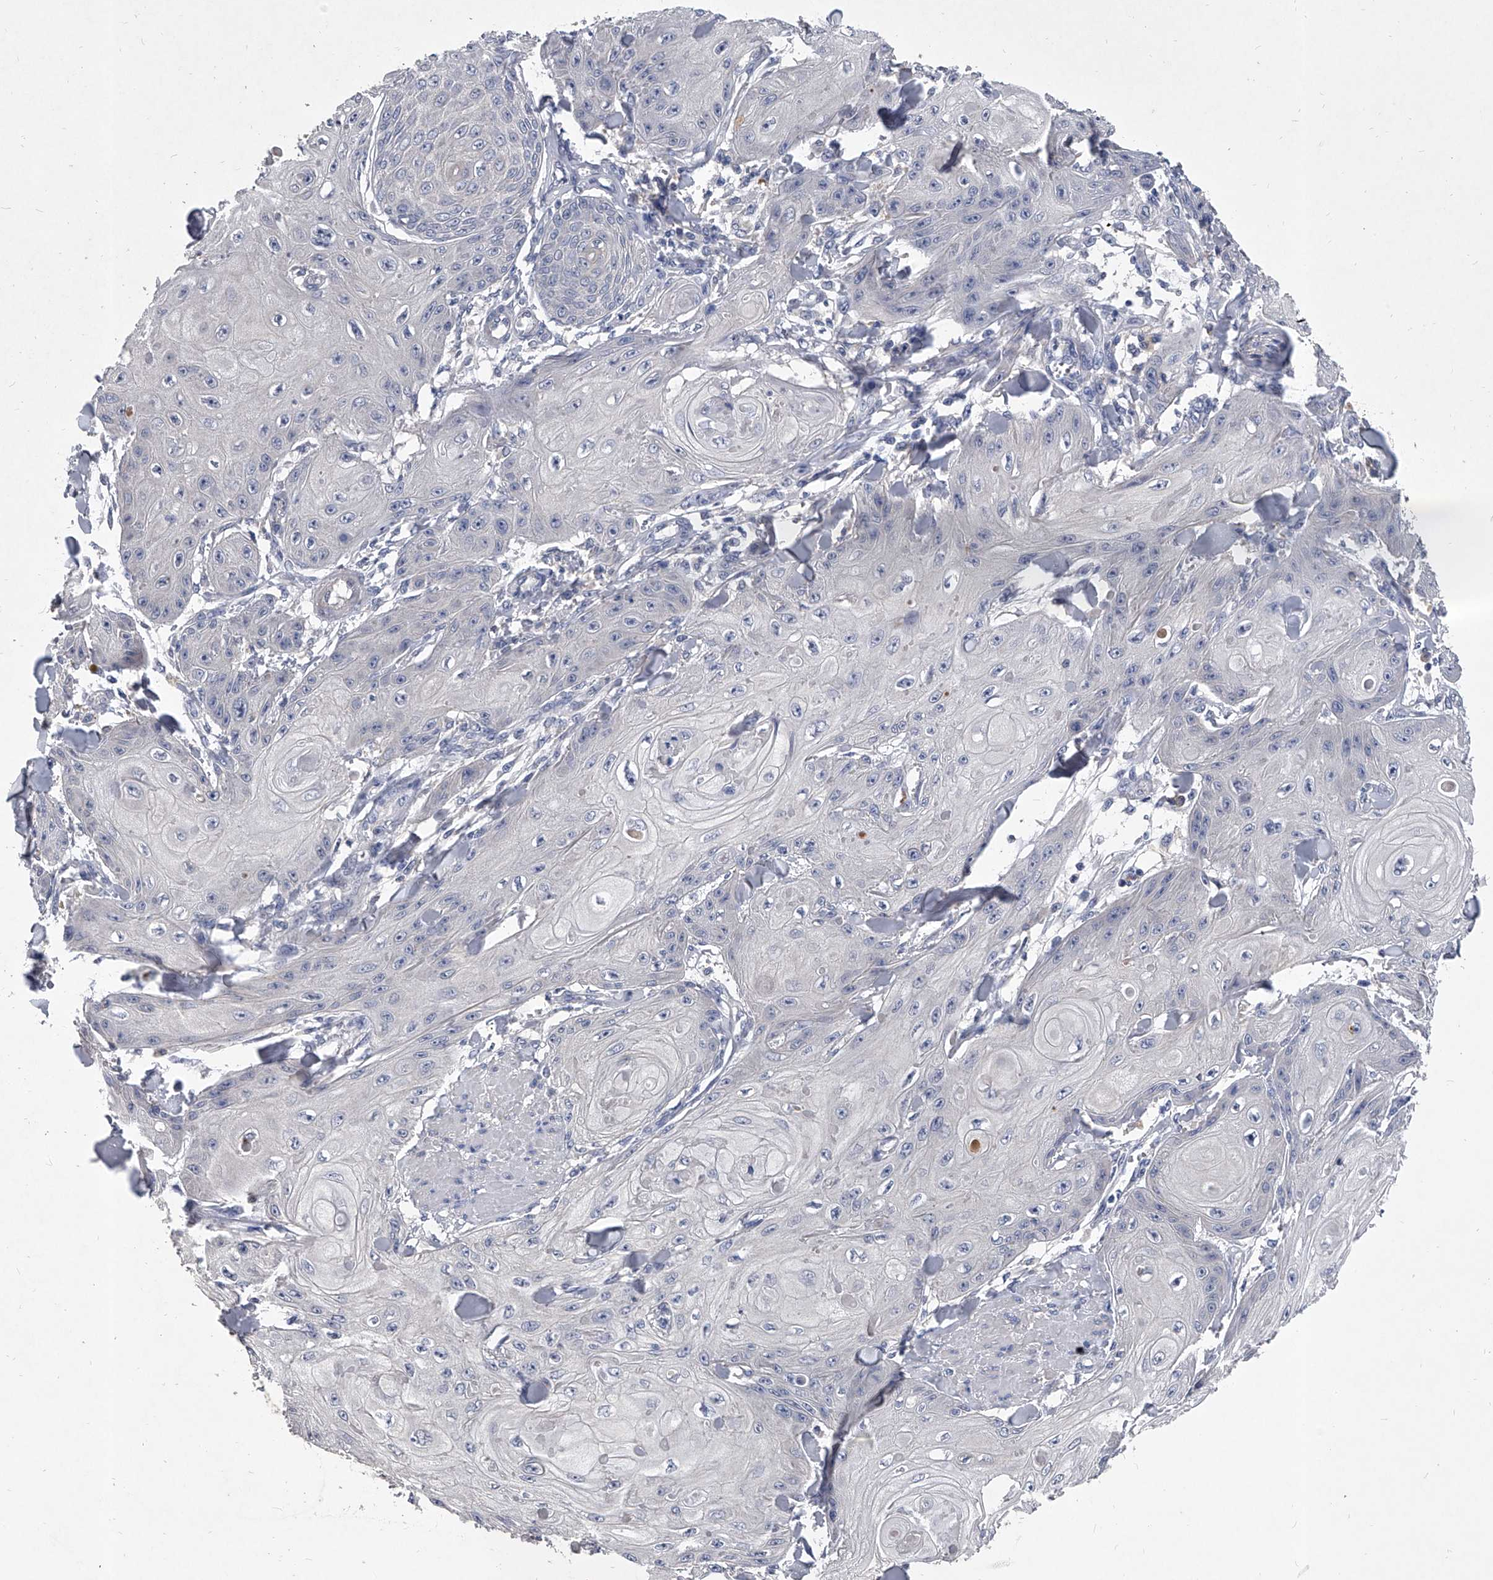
{"staining": {"intensity": "negative", "quantity": "none", "location": "none"}, "tissue": "skin cancer", "cell_type": "Tumor cells", "image_type": "cancer", "snomed": [{"axis": "morphology", "description": "Squamous cell carcinoma, NOS"}, {"axis": "topography", "description": "Skin"}], "caption": "The photomicrograph reveals no staining of tumor cells in skin cancer.", "gene": "C5", "patient": {"sex": "male", "age": 74}}